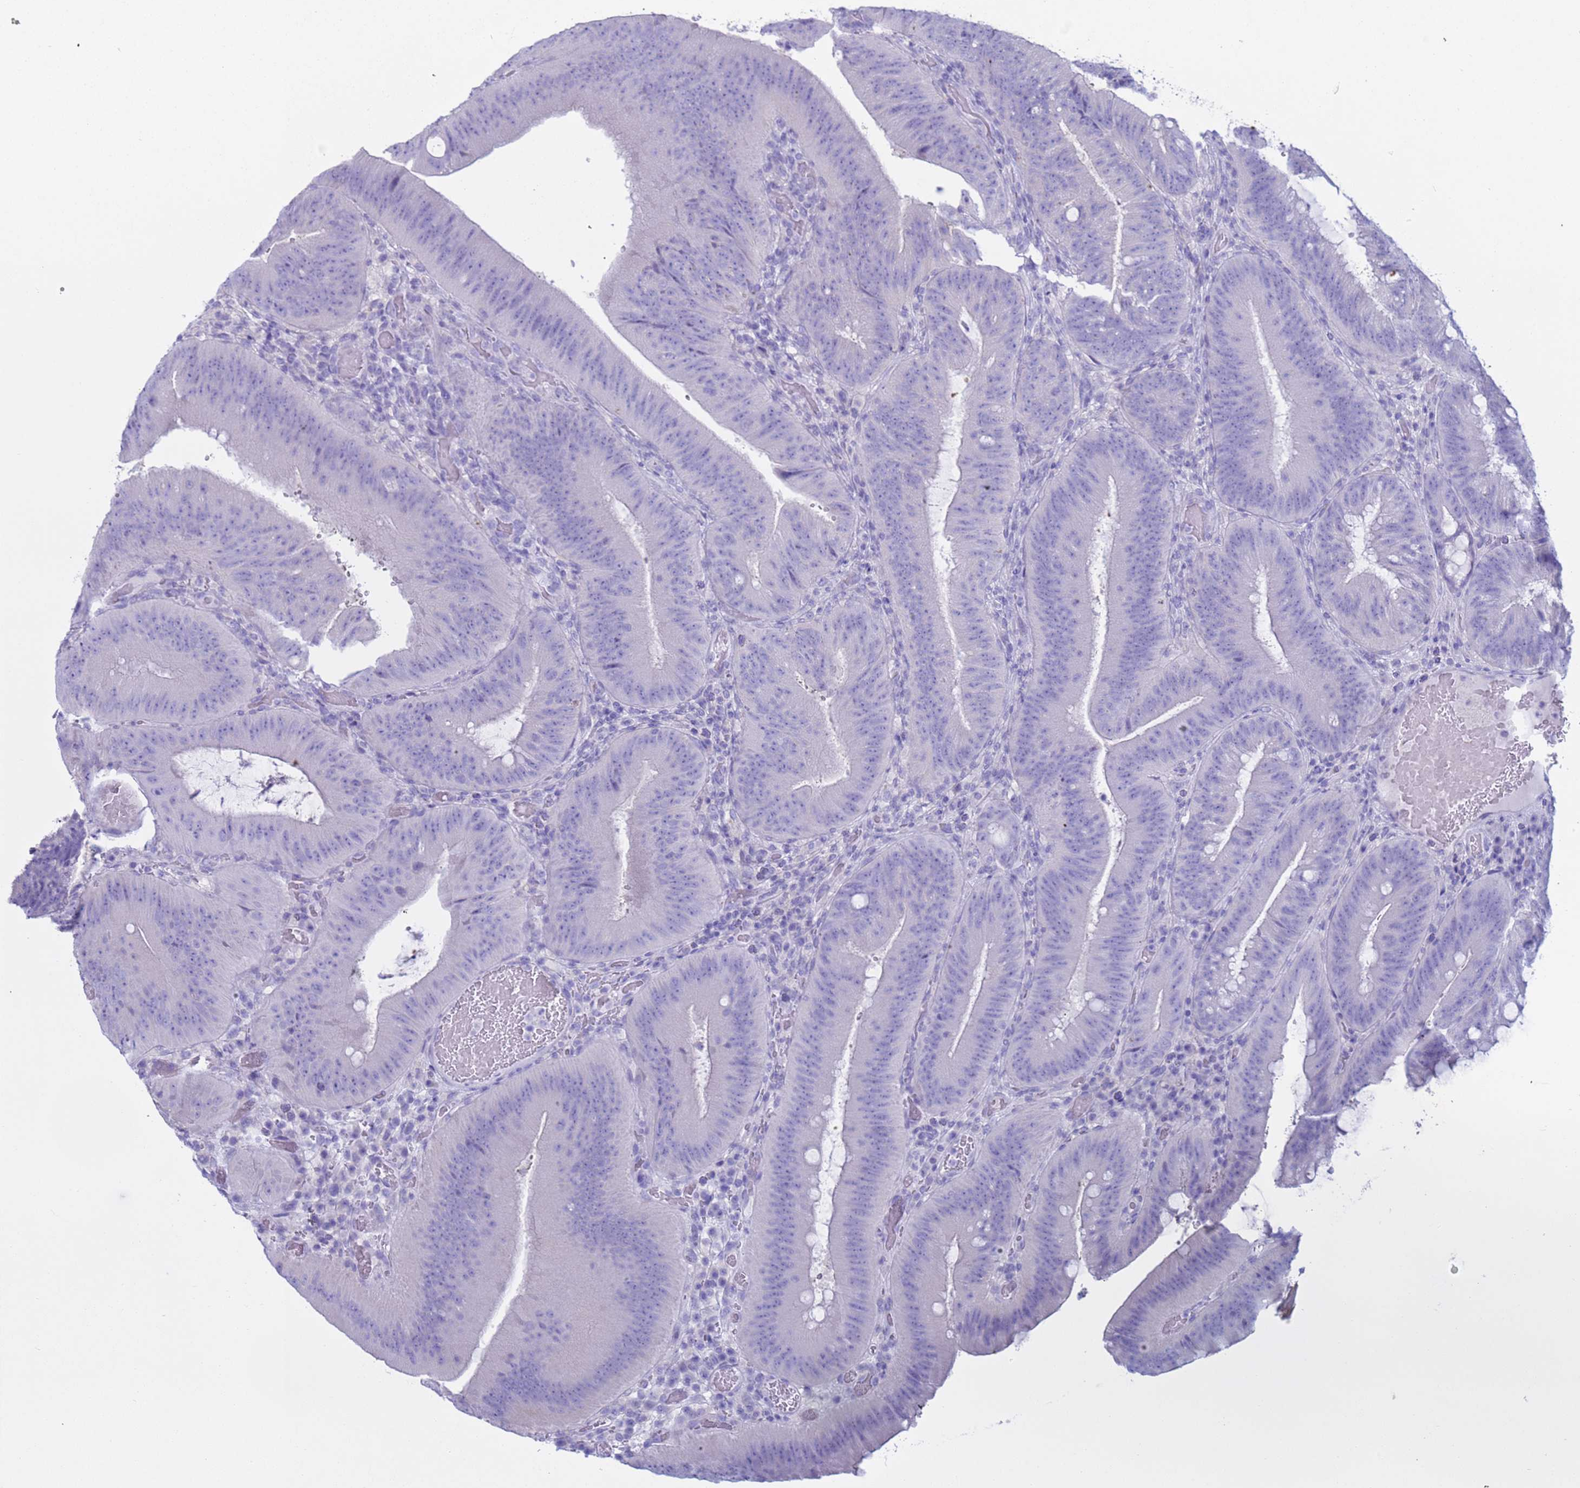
{"staining": {"intensity": "negative", "quantity": "none", "location": "none"}, "tissue": "colorectal cancer", "cell_type": "Tumor cells", "image_type": "cancer", "snomed": [{"axis": "morphology", "description": "Adenocarcinoma, NOS"}, {"axis": "topography", "description": "Colon"}], "caption": "The micrograph demonstrates no staining of tumor cells in adenocarcinoma (colorectal).", "gene": "CST4", "patient": {"sex": "female", "age": 43}}